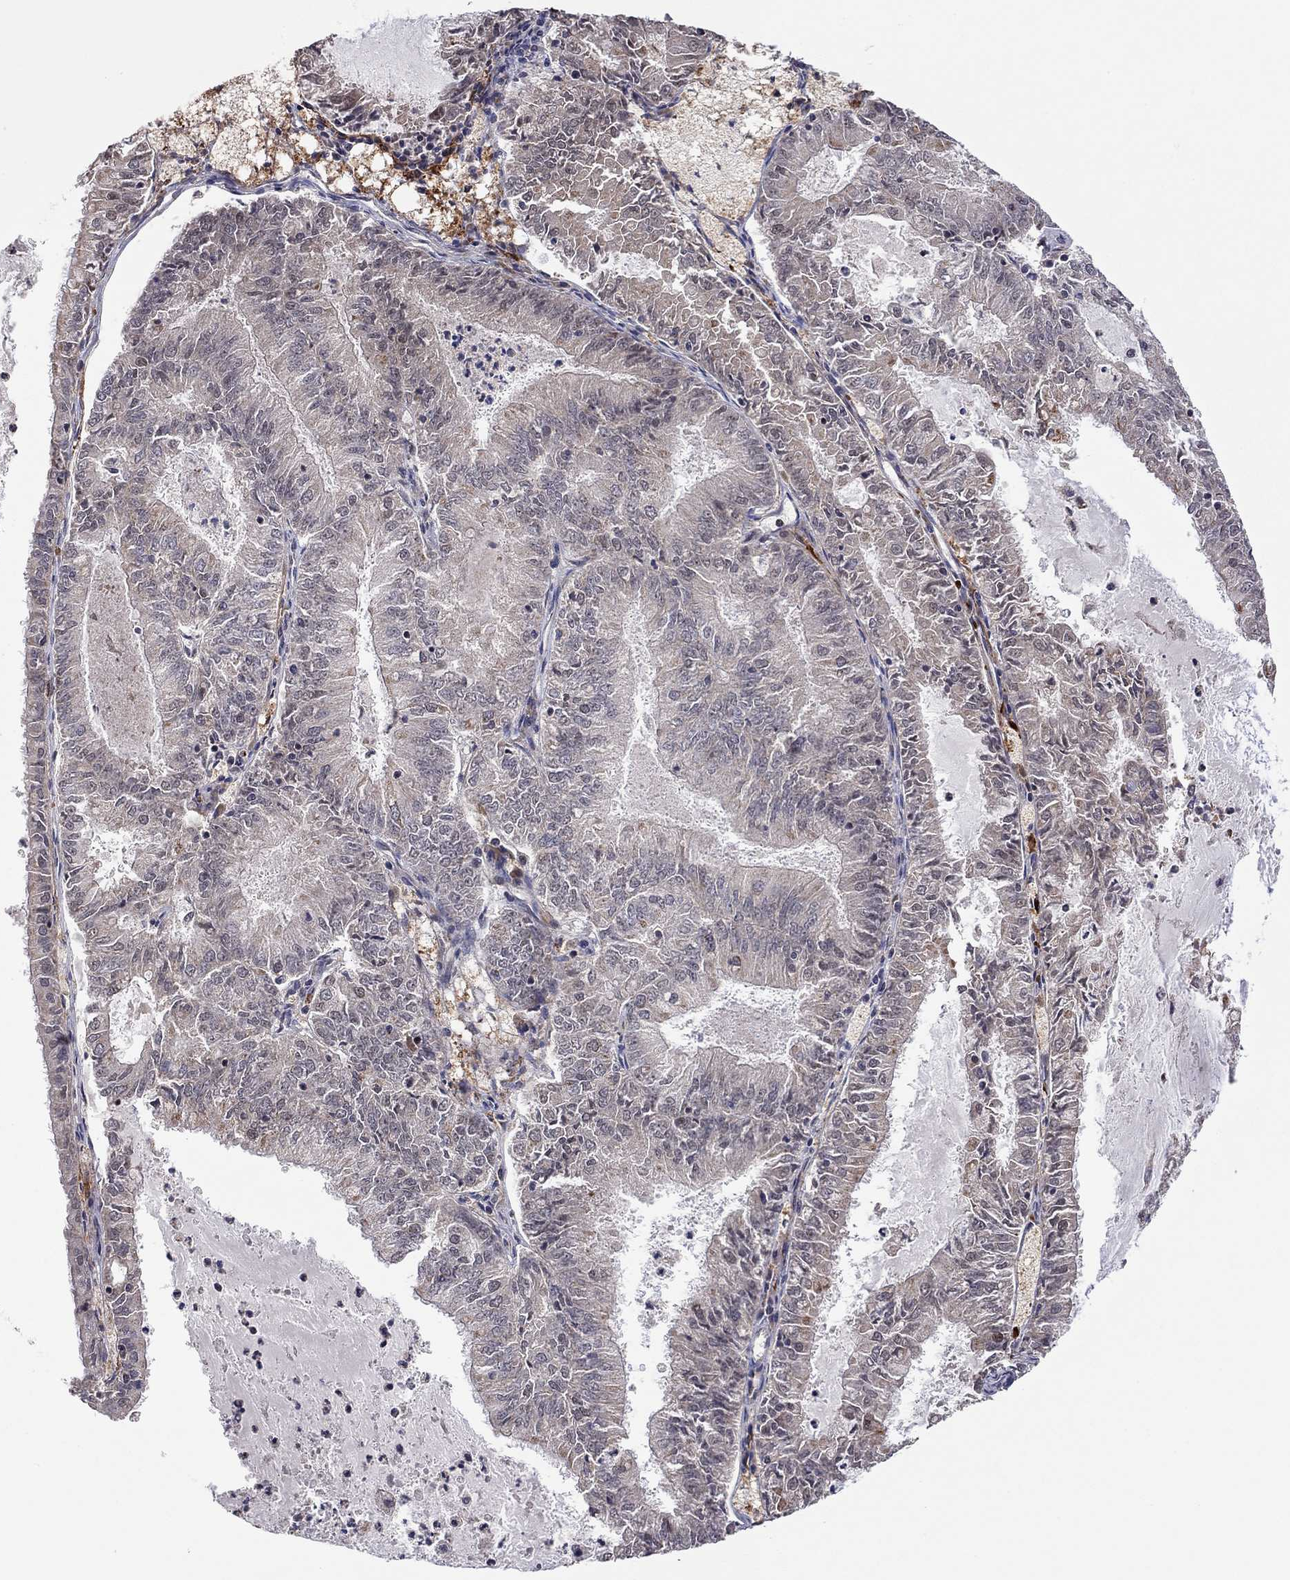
{"staining": {"intensity": "moderate", "quantity": "<25%", "location": "cytoplasmic/membranous"}, "tissue": "endometrial cancer", "cell_type": "Tumor cells", "image_type": "cancer", "snomed": [{"axis": "morphology", "description": "Adenocarcinoma, NOS"}, {"axis": "topography", "description": "Endometrium"}], "caption": "Brown immunohistochemical staining in endometrial cancer (adenocarcinoma) reveals moderate cytoplasmic/membranous staining in about <25% of tumor cells. (DAB (3,3'-diaminobenzidine) IHC with brightfield microscopy, high magnification).", "gene": "IDS", "patient": {"sex": "female", "age": 57}}